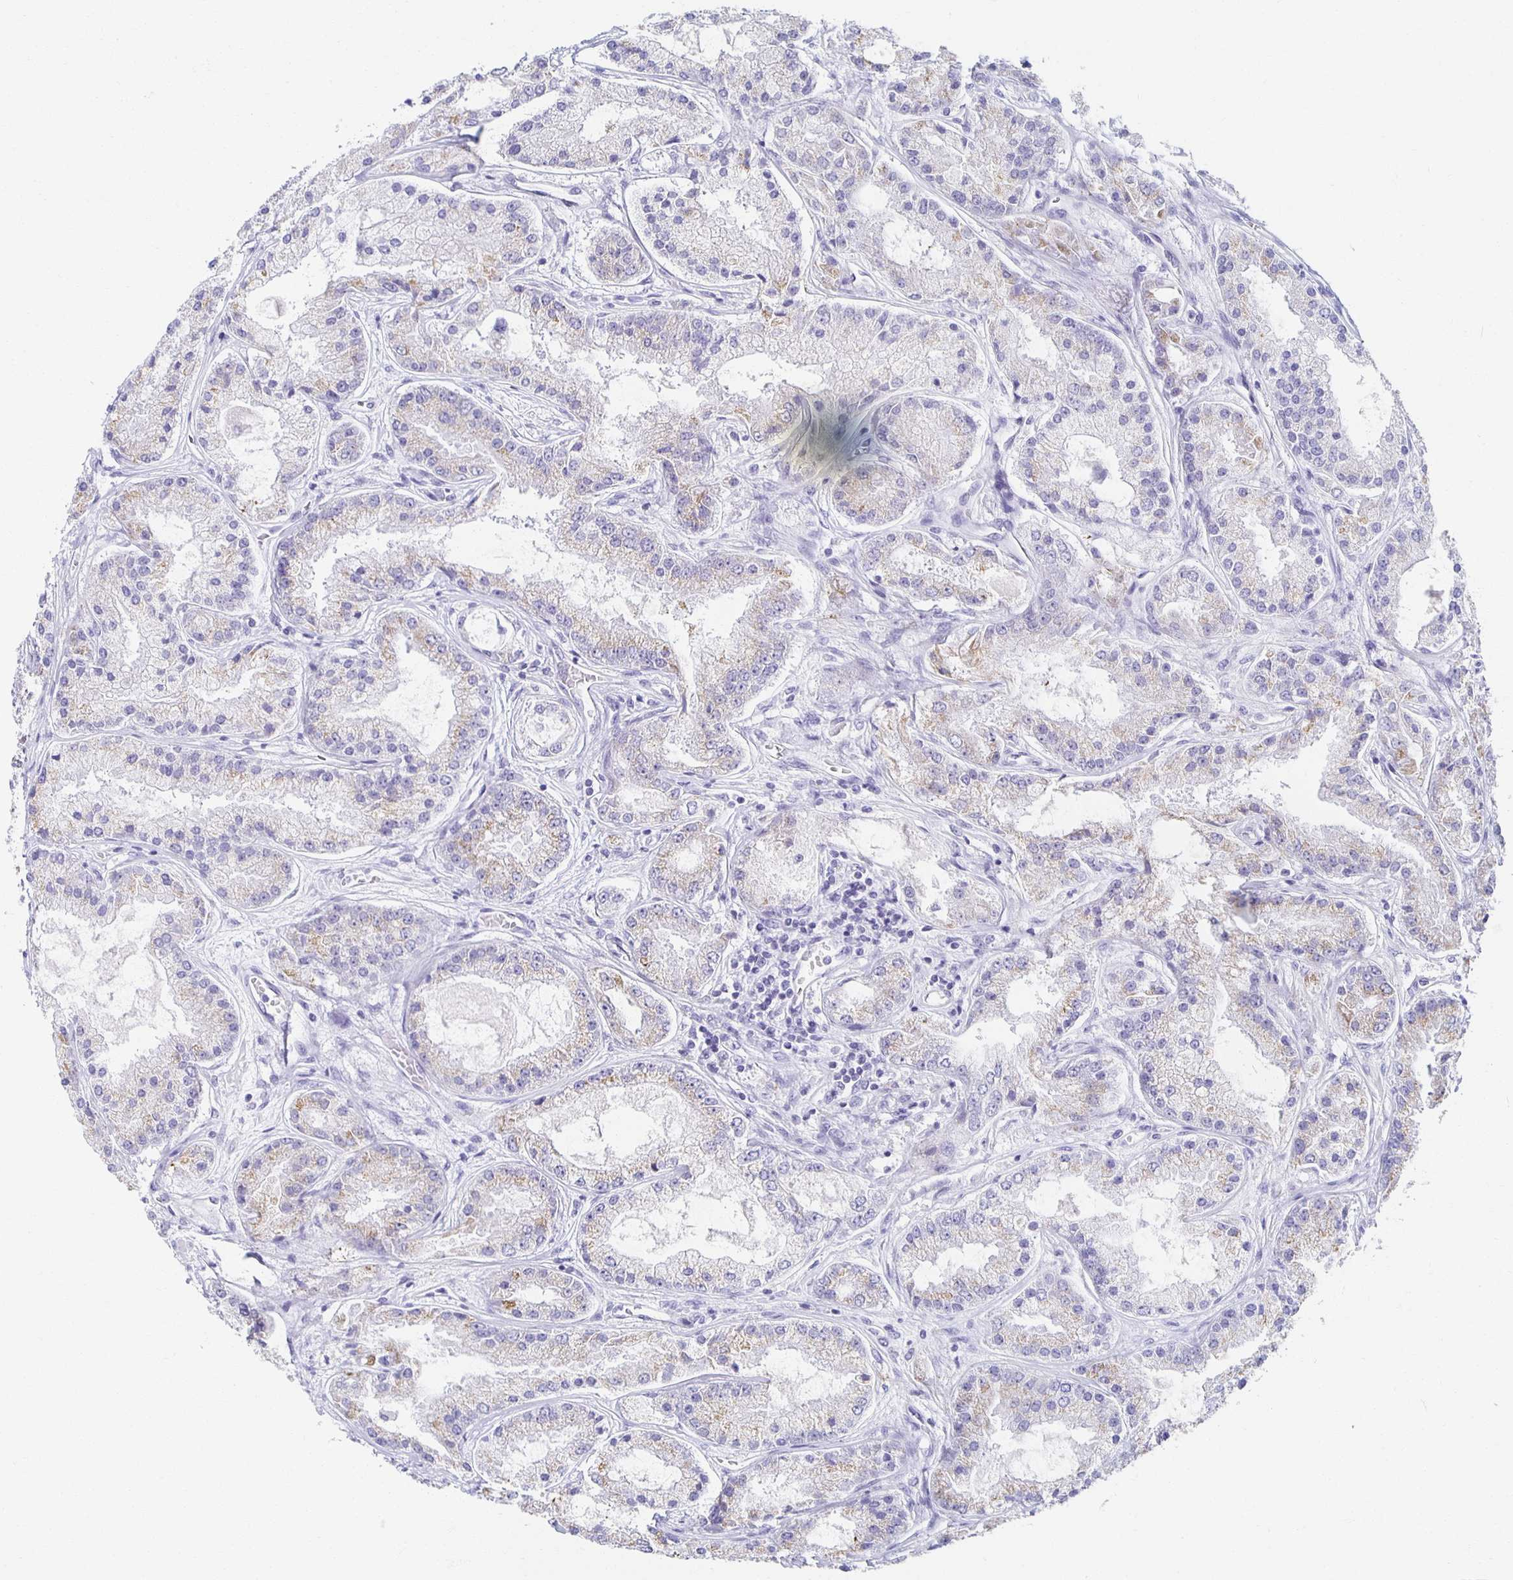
{"staining": {"intensity": "weak", "quantity": "25%-75%", "location": "cytoplasmic/membranous"}, "tissue": "prostate cancer", "cell_type": "Tumor cells", "image_type": "cancer", "snomed": [{"axis": "morphology", "description": "Adenocarcinoma, High grade"}, {"axis": "topography", "description": "Prostate"}], "caption": "Protein expression analysis of prostate cancer (adenocarcinoma (high-grade)) shows weak cytoplasmic/membranous positivity in about 25%-75% of tumor cells.", "gene": "TEX44", "patient": {"sex": "male", "age": 67}}